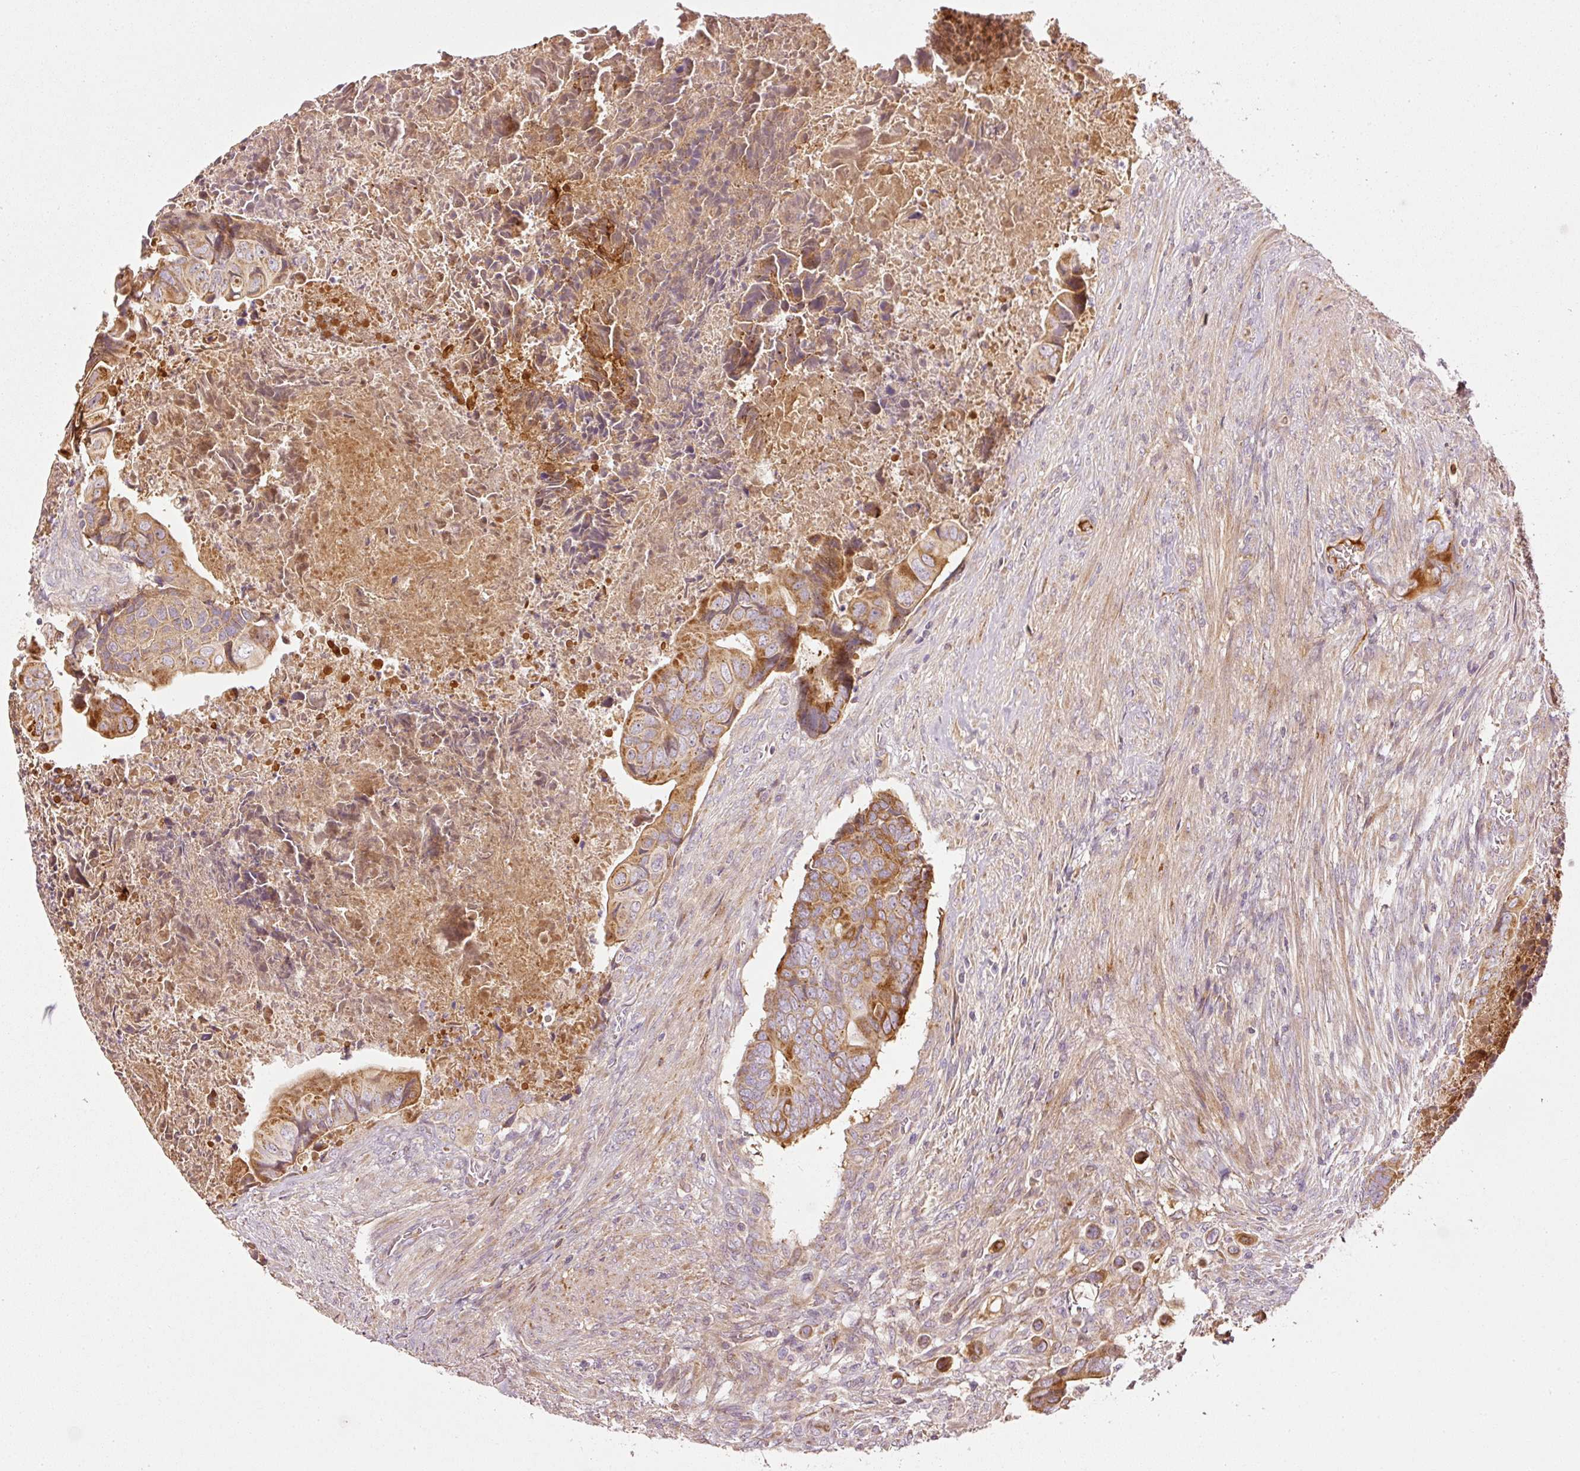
{"staining": {"intensity": "moderate", "quantity": "25%-75%", "location": "cytoplasmic/membranous"}, "tissue": "colorectal cancer", "cell_type": "Tumor cells", "image_type": "cancer", "snomed": [{"axis": "morphology", "description": "Adenocarcinoma, NOS"}, {"axis": "topography", "description": "Rectum"}], "caption": "An image of adenocarcinoma (colorectal) stained for a protein reveals moderate cytoplasmic/membranous brown staining in tumor cells.", "gene": "SERPING1", "patient": {"sex": "female", "age": 78}}